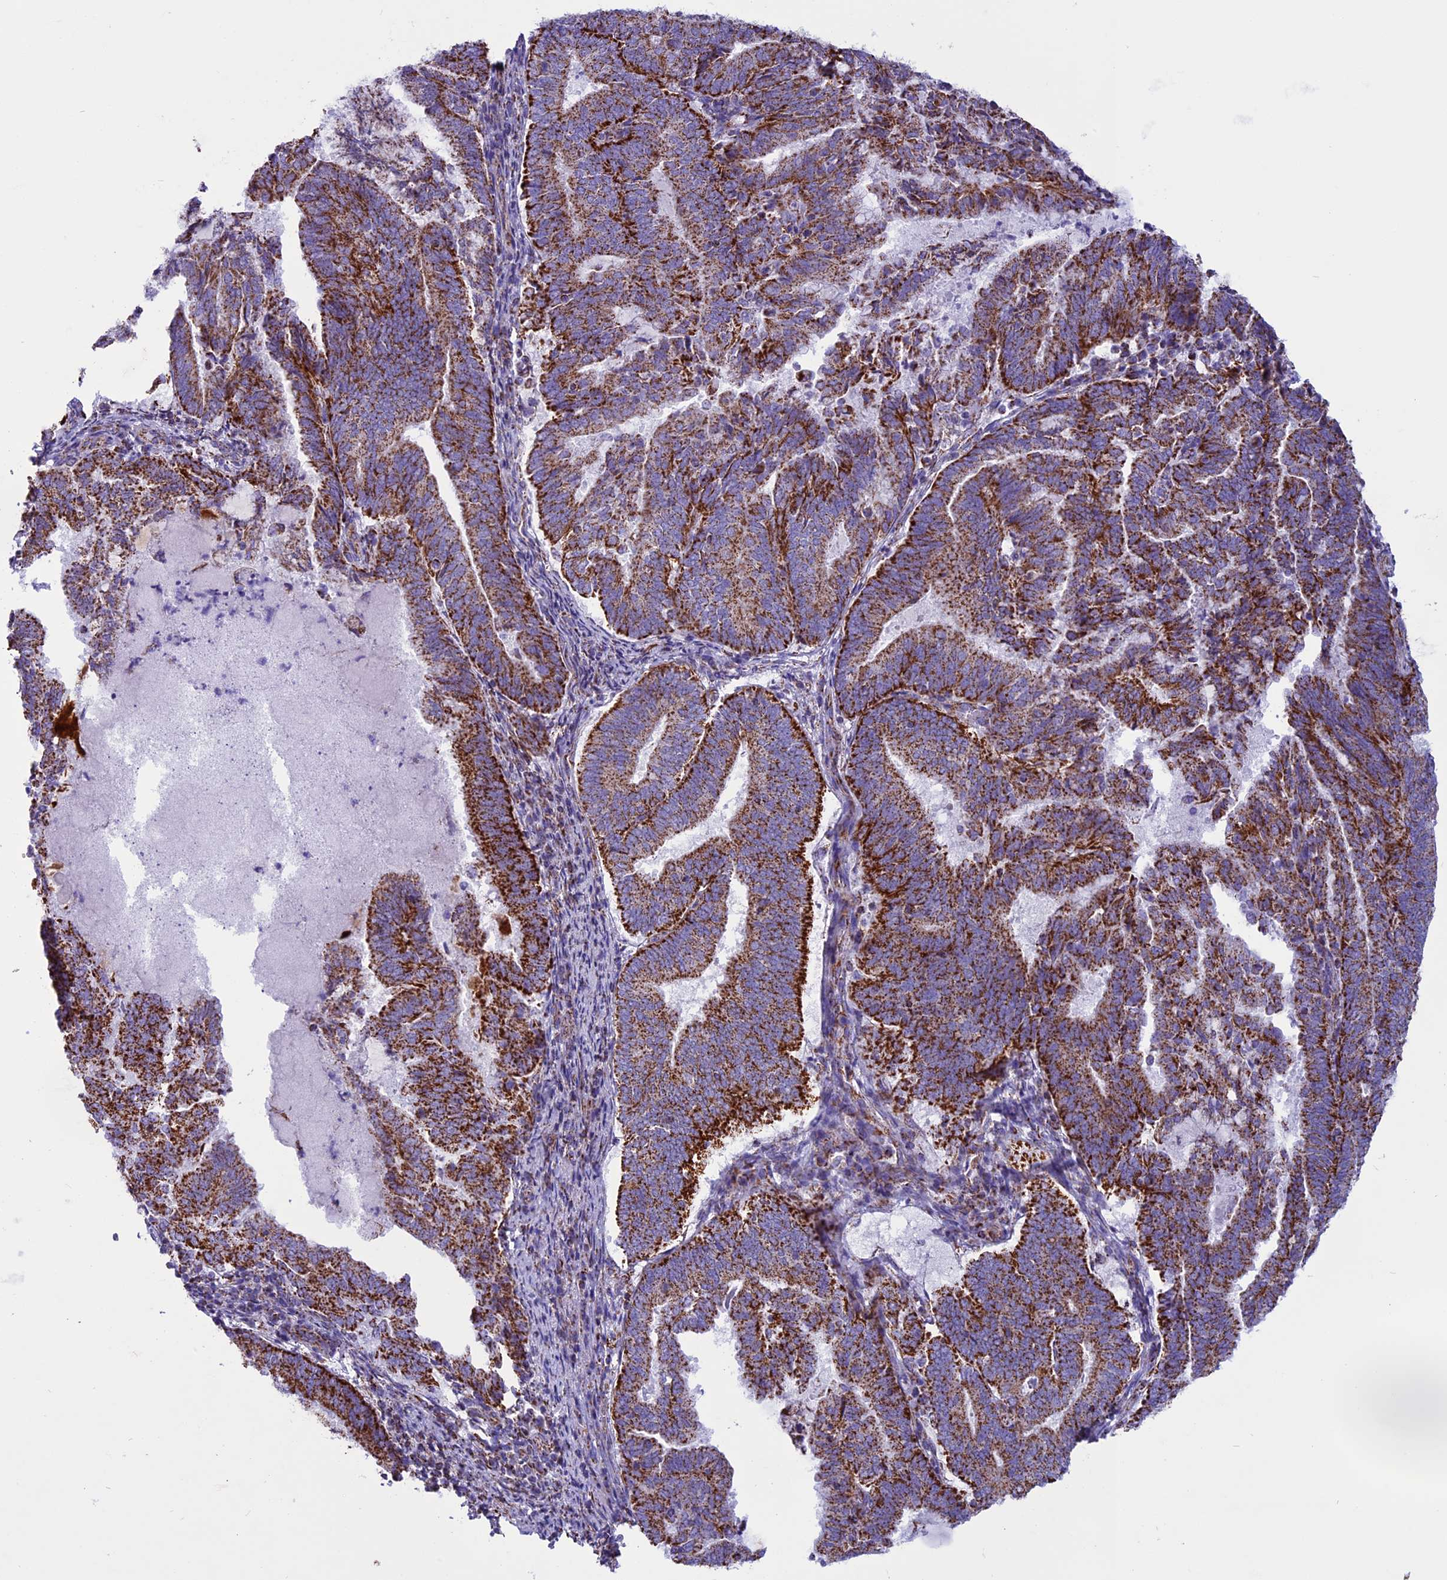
{"staining": {"intensity": "strong", "quantity": ">75%", "location": "cytoplasmic/membranous"}, "tissue": "endometrial cancer", "cell_type": "Tumor cells", "image_type": "cancer", "snomed": [{"axis": "morphology", "description": "Adenocarcinoma, NOS"}, {"axis": "topography", "description": "Endometrium"}], "caption": "Endometrial cancer stained with a brown dye demonstrates strong cytoplasmic/membranous positive positivity in approximately >75% of tumor cells.", "gene": "ICA1L", "patient": {"sex": "female", "age": 80}}